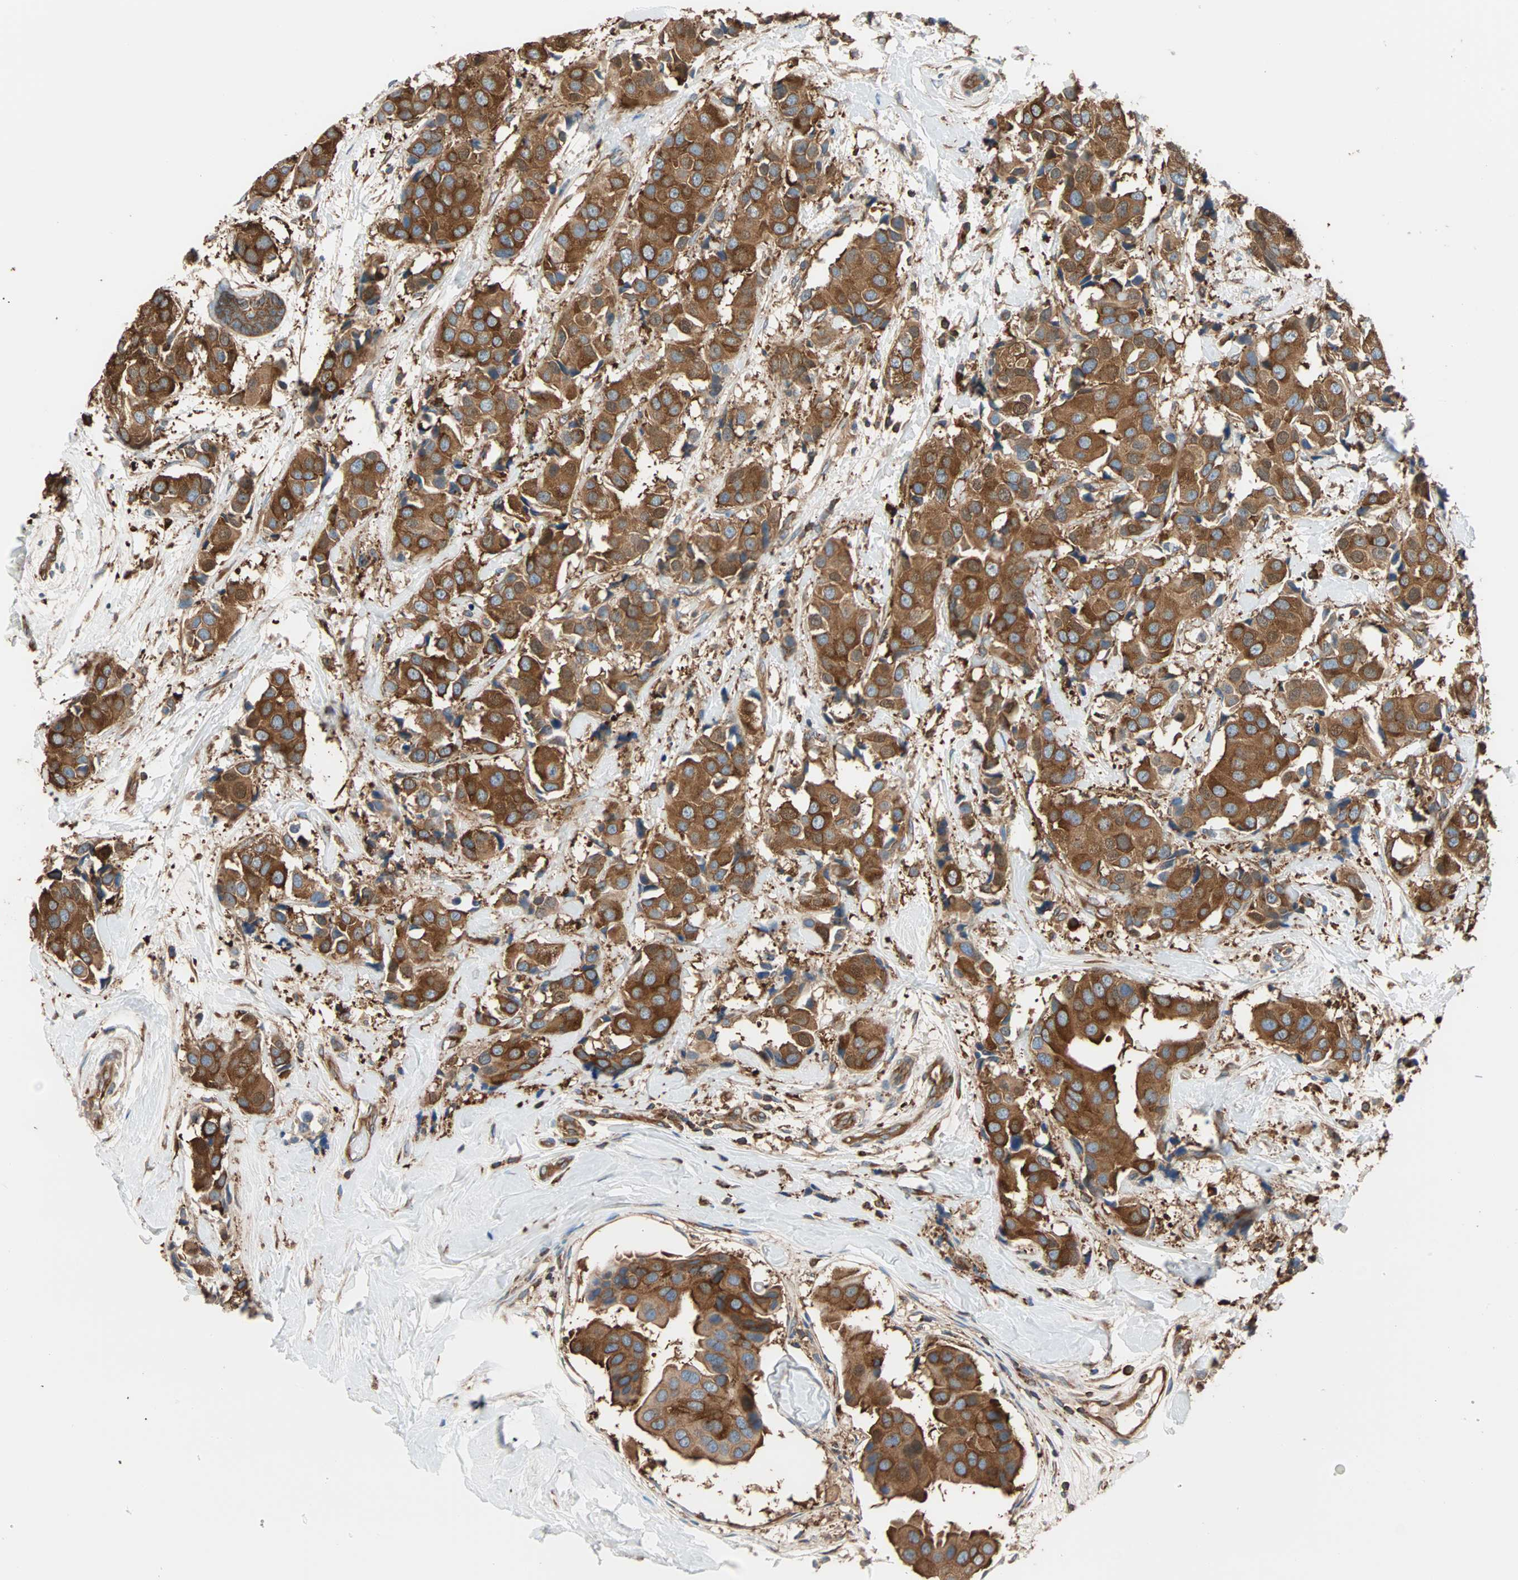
{"staining": {"intensity": "strong", "quantity": ">75%", "location": "cytoplasmic/membranous"}, "tissue": "breast cancer", "cell_type": "Tumor cells", "image_type": "cancer", "snomed": [{"axis": "morphology", "description": "Normal tissue, NOS"}, {"axis": "morphology", "description": "Duct carcinoma"}, {"axis": "topography", "description": "Breast"}], "caption": "Immunohistochemistry (IHC) histopathology image of human breast cancer stained for a protein (brown), which exhibits high levels of strong cytoplasmic/membranous positivity in approximately >75% of tumor cells.", "gene": "EEF2", "patient": {"sex": "female", "age": 39}}